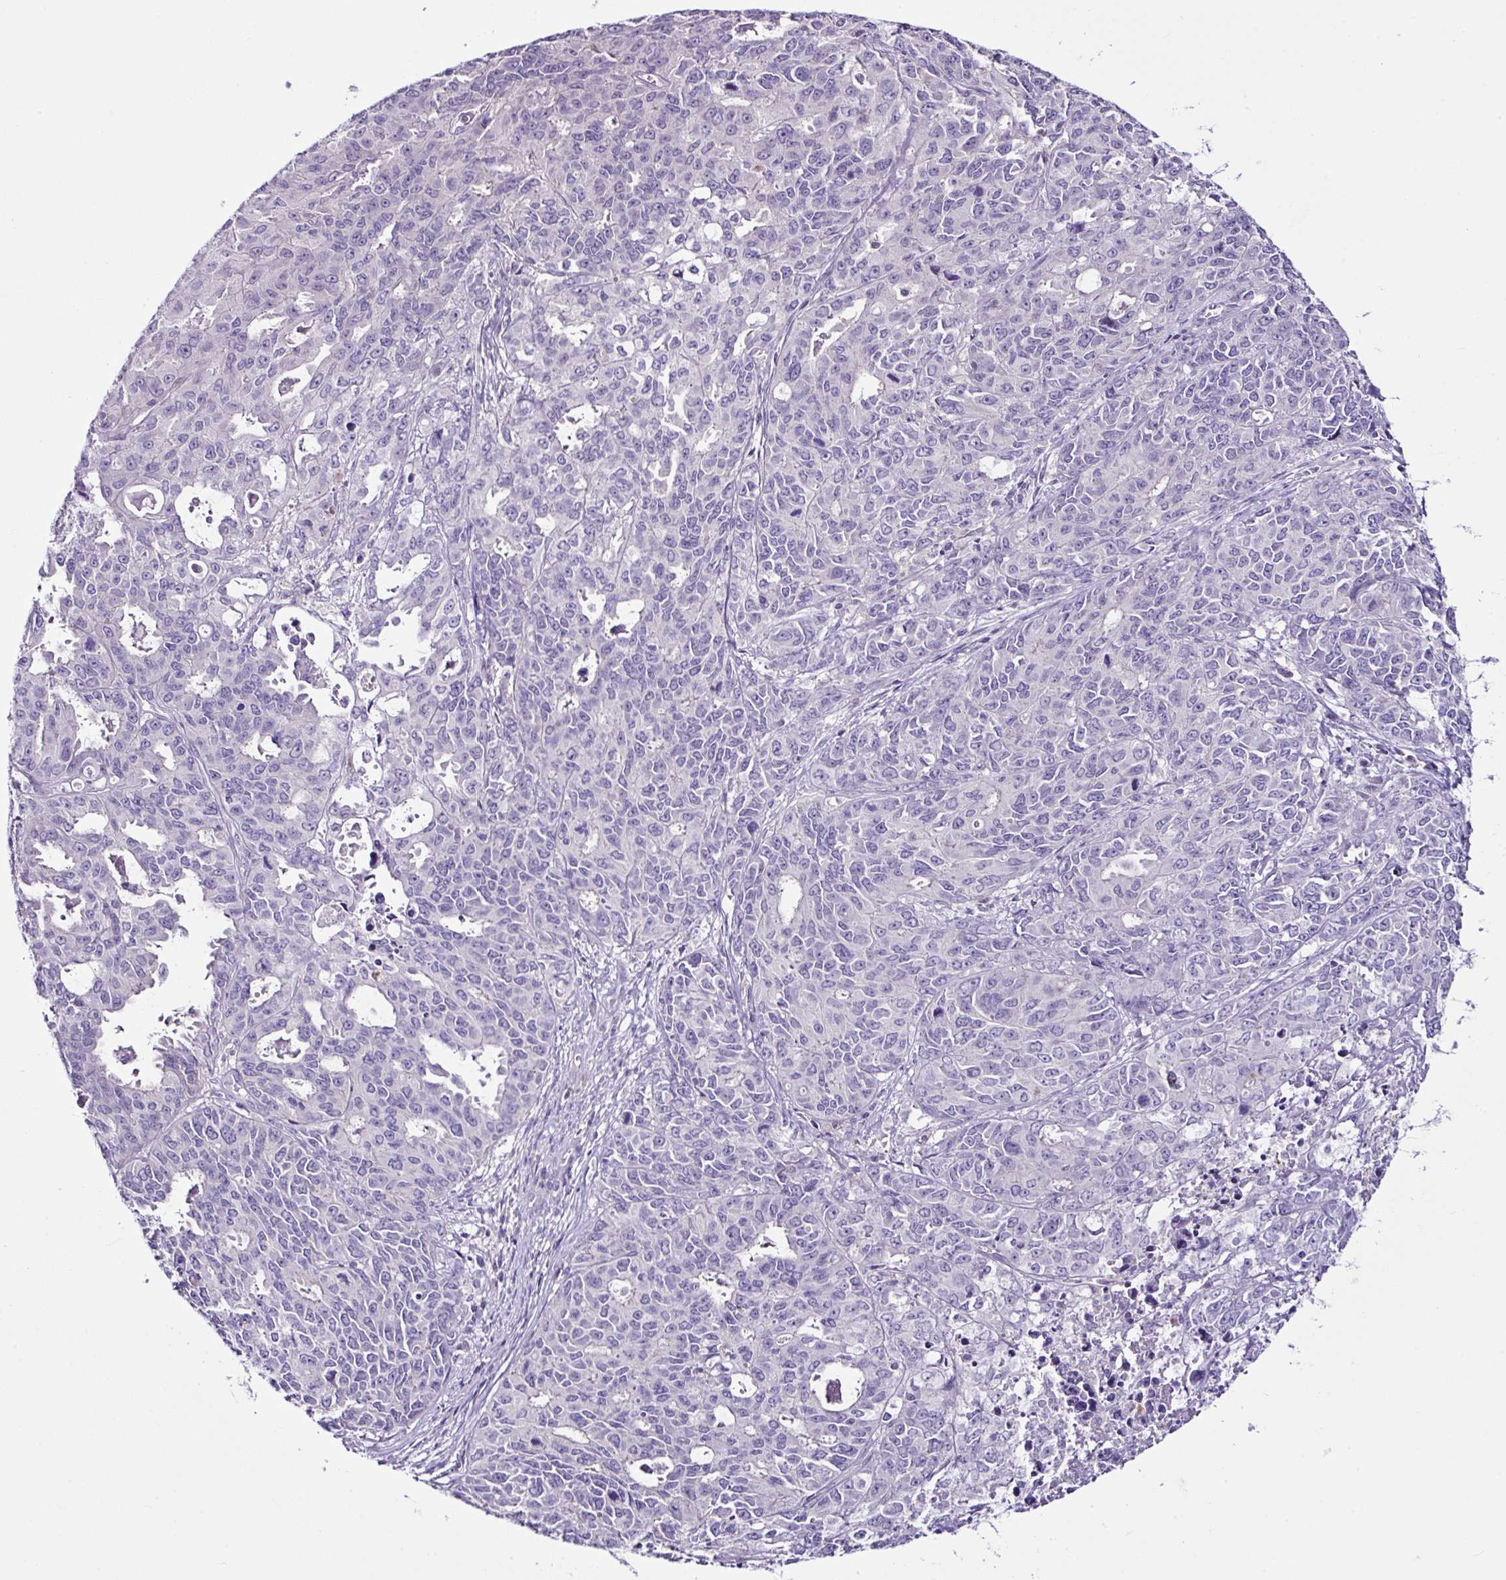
{"staining": {"intensity": "negative", "quantity": "none", "location": "none"}, "tissue": "endometrial cancer", "cell_type": "Tumor cells", "image_type": "cancer", "snomed": [{"axis": "morphology", "description": "Adenocarcinoma, NOS"}, {"axis": "topography", "description": "Uterus"}], "caption": "The micrograph reveals no staining of tumor cells in endometrial cancer (adenocarcinoma).", "gene": "D2HGDH", "patient": {"sex": "female", "age": 79}}